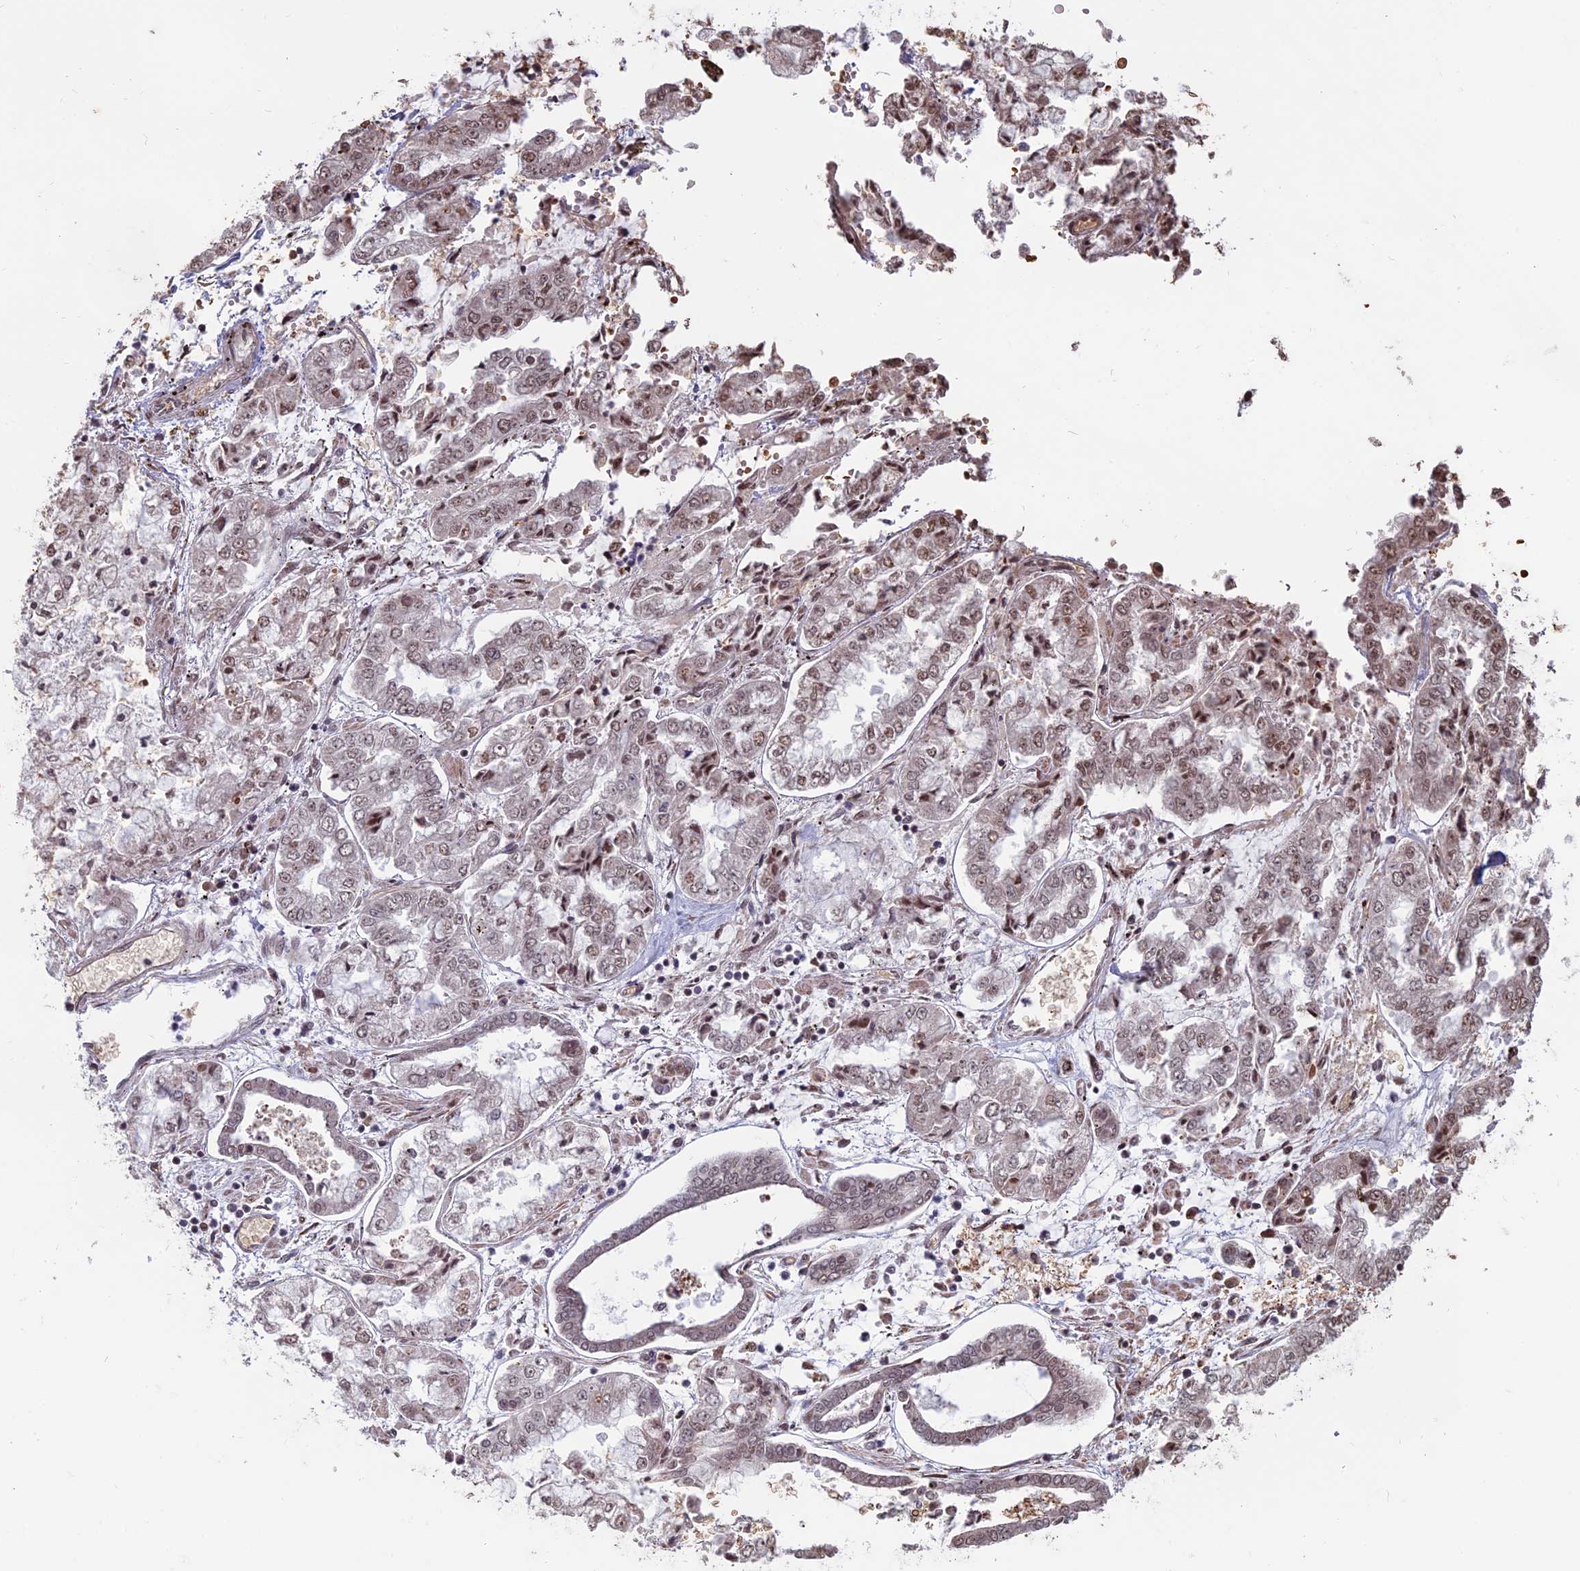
{"staining": {"intensity": "weak", "quantity": ">75%", "location": "nuclear"}, "tissue": "stomach cancer", "cell_type": "Tumor cells", "image_type": "cancer", "snomed": [{"axis": "morphology", "description": "Adenocarcinoma, NOS"}, {"axis": "topography", "description": "Stomach"}], "caption": "This is an image of immunohistochemistry staining of stomach adenocarcinoma, which shows weak expression in the nuclear of tumor cells.", "gene": "MFAP1", "patient": {"sex": "male", "age": 76}}